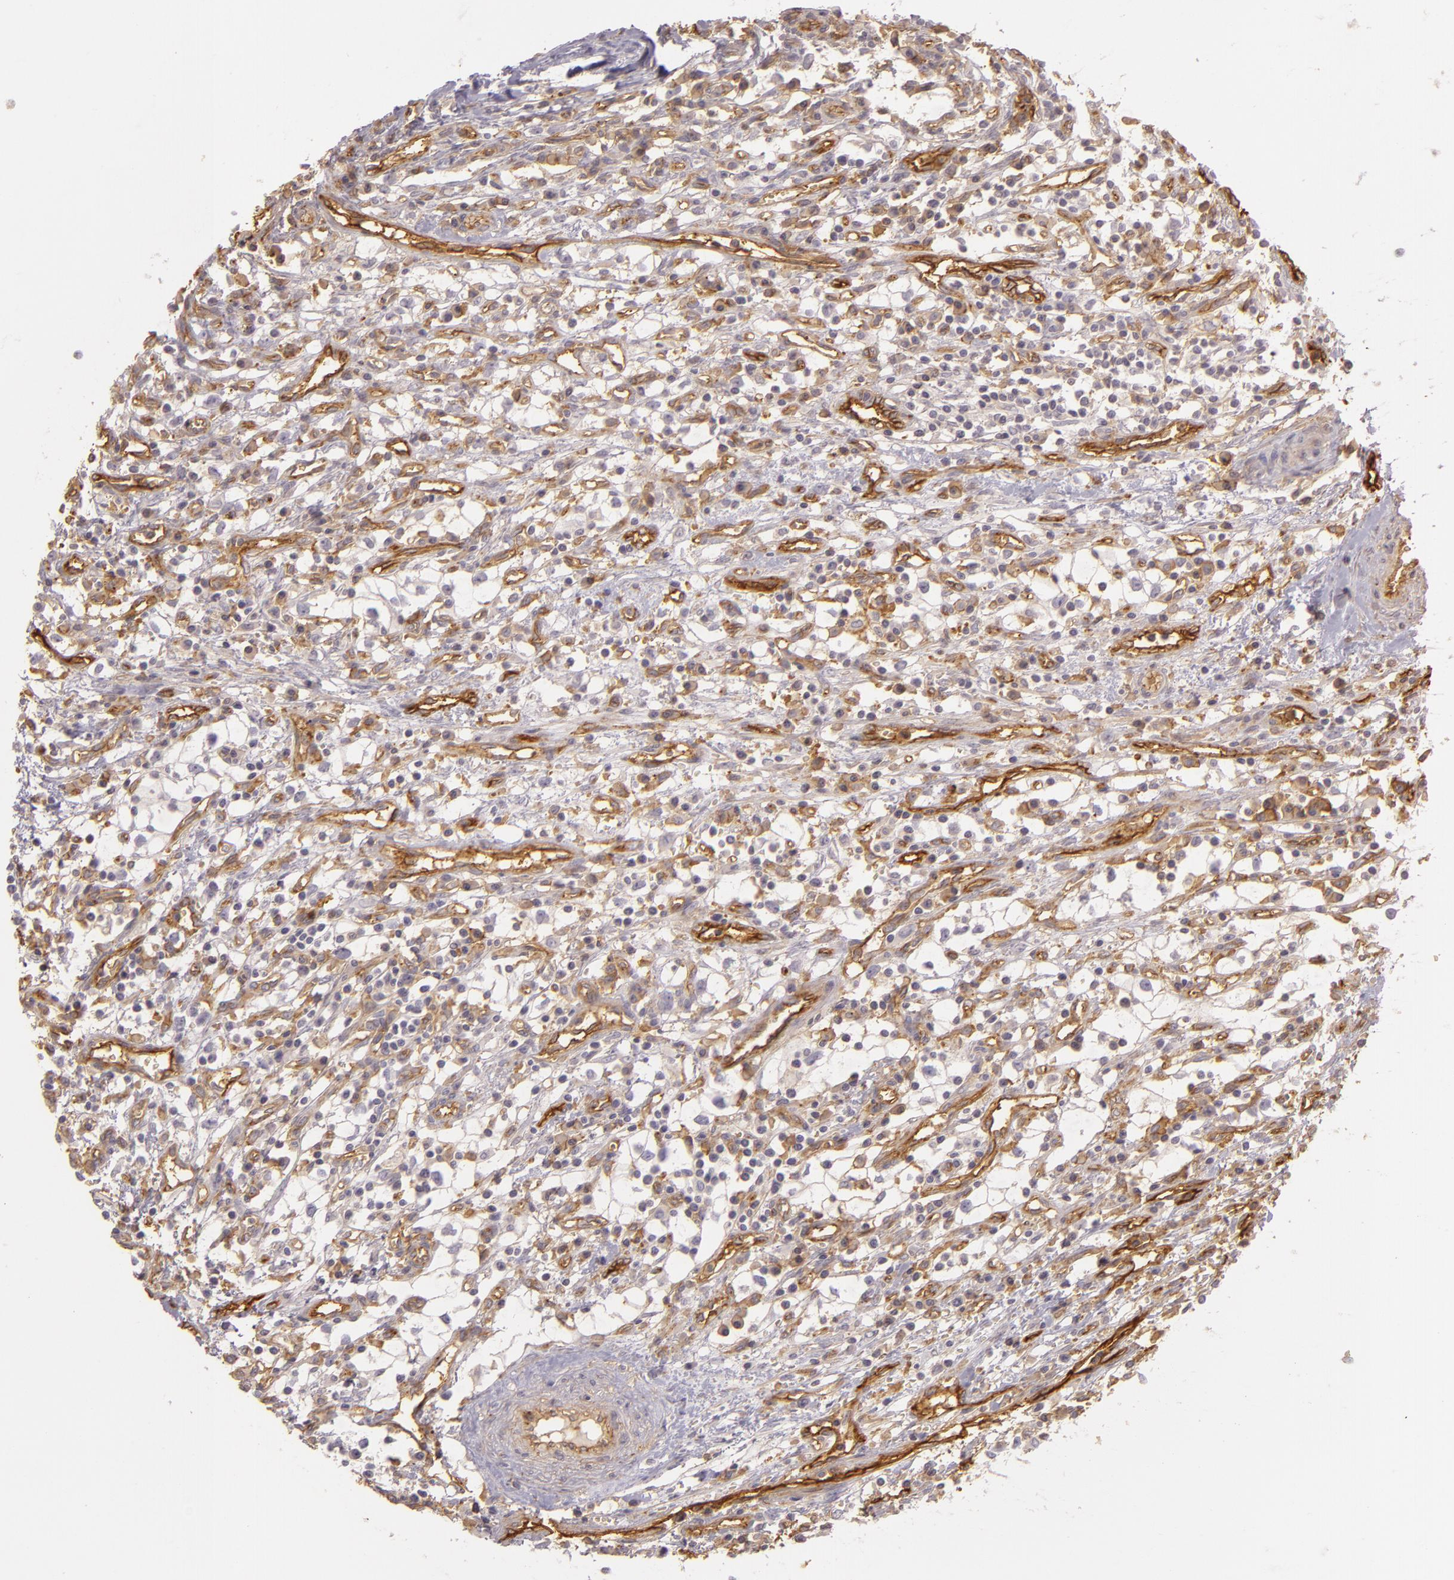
{"staining": {"intensity": "weak", "quantity": "<25%", "location": "cytoplasmic/membranous"}, "tissue": "renal cancer", "cell_type": "Tumor cells", "image_type": "cancer", "snomed": [{"axis": "morphology", "description": "Adenocarcinoma, NOS"}, {"axis": "topography", "description": "Kidney"}], "caption": "A photomicrograph of adenocarcinoma (renal) stained for a protein demonstrates no brown staining in tumor cells. Brightfield microscopy of immunohistochemistry (IHC) stained with DAB (brown) and hematoxylin (blue), captured at high magnification.", "gene": "CD59", "patient": {"sex": "male", "age": 82}}